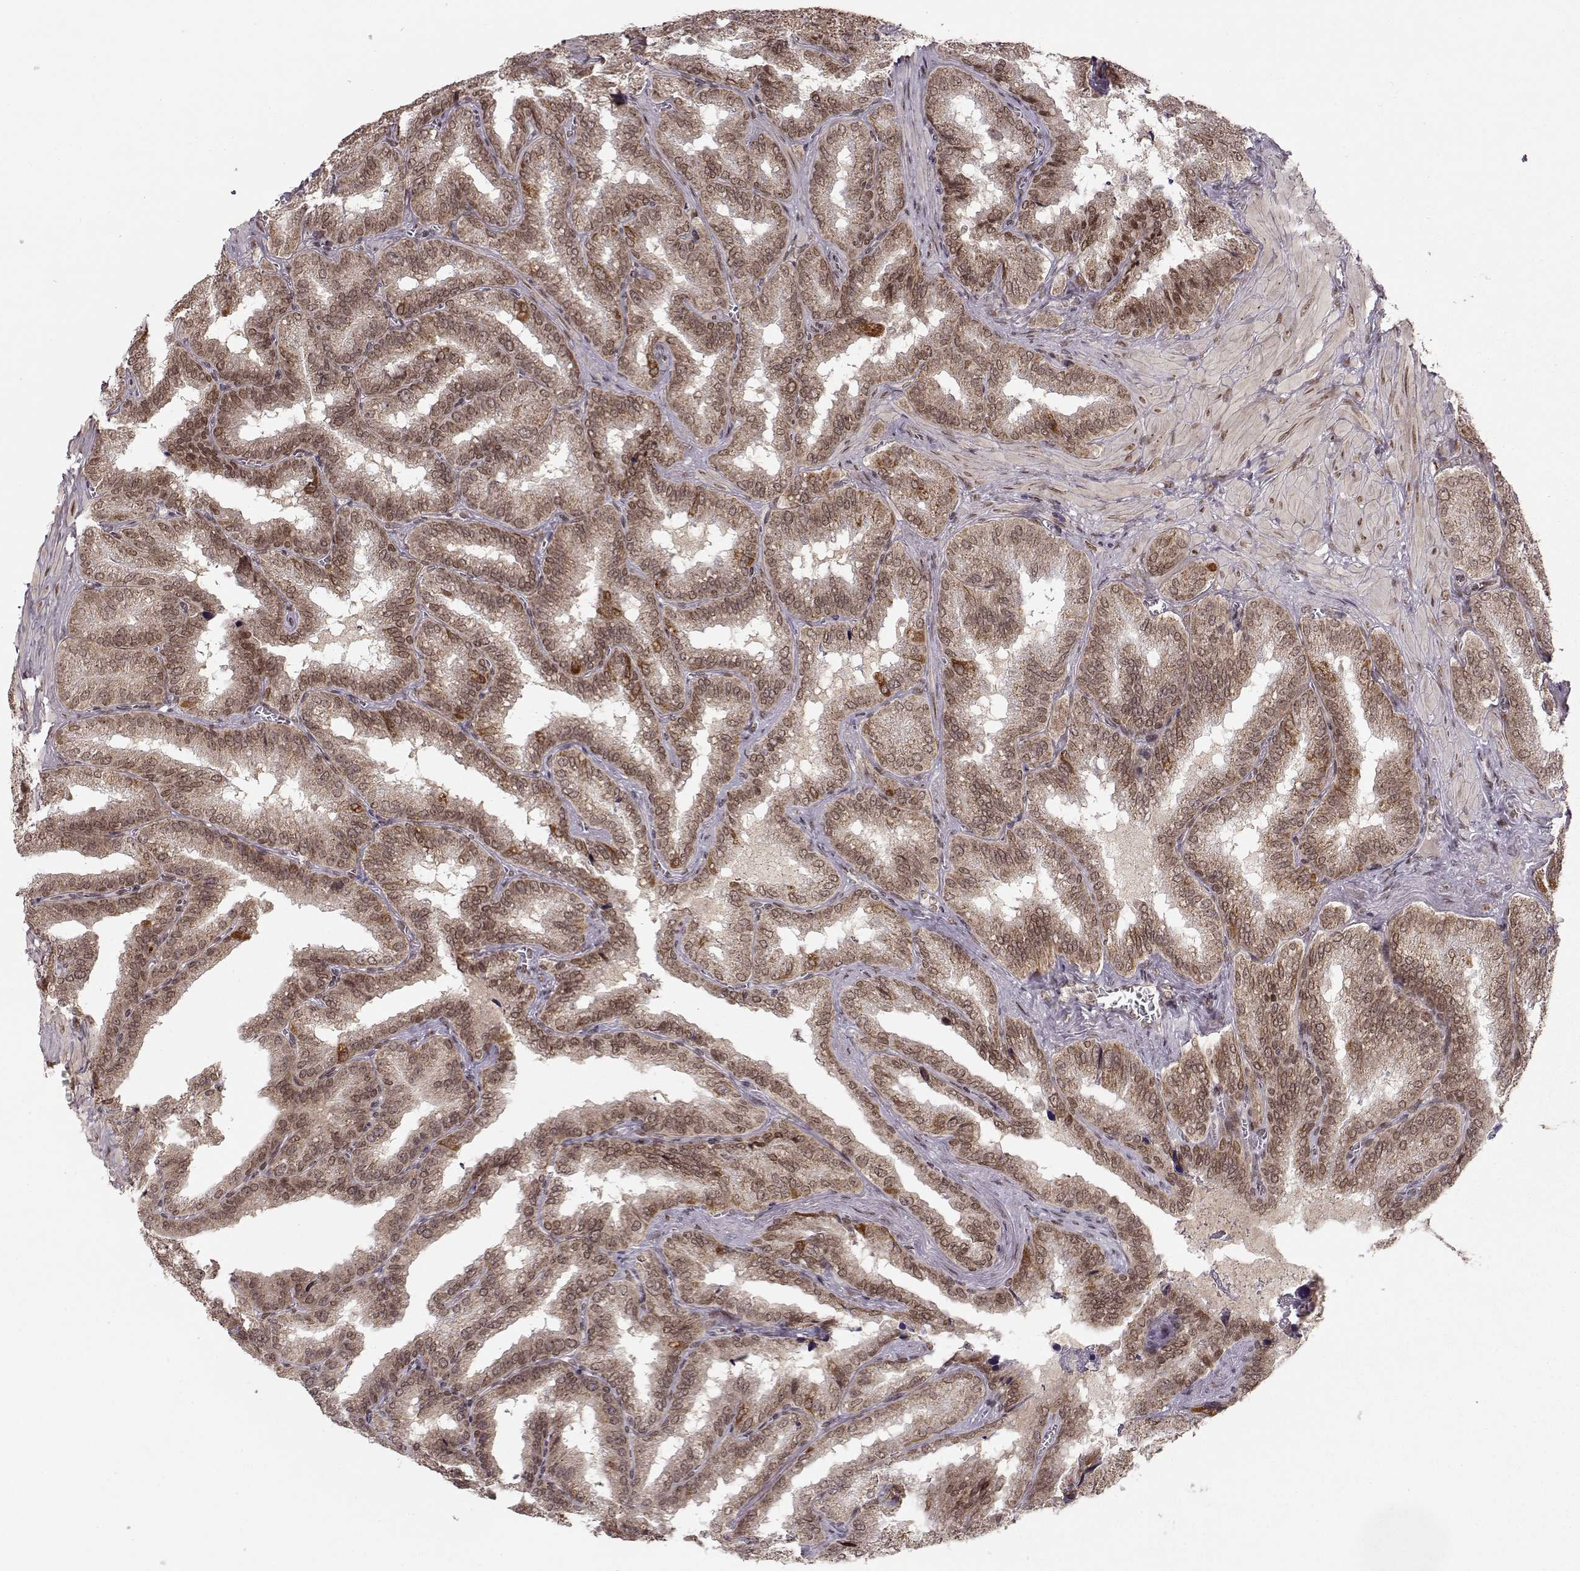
{"staining": {"intensity": "weak", "quantity": ">75%", "location": "cytoplasmic/membranous,nuclear"}, "tissue": "seminal vesicle", "cell_type": "Glandular cells", "image_type": "normal", "snomed": [{"axis": "morphology", "description": "Normal tissue, NOS"}, {"axis": "topography", "description": "Seminal veicle"}], "caption": "Human seminal vesicle stained with a brown dye displays weak cytoplasmic/membranous,nuclear positive staining in about >75% of glandular cells.", "gene": "RAI1", "patient": {"sex": "male", "age": 37}}